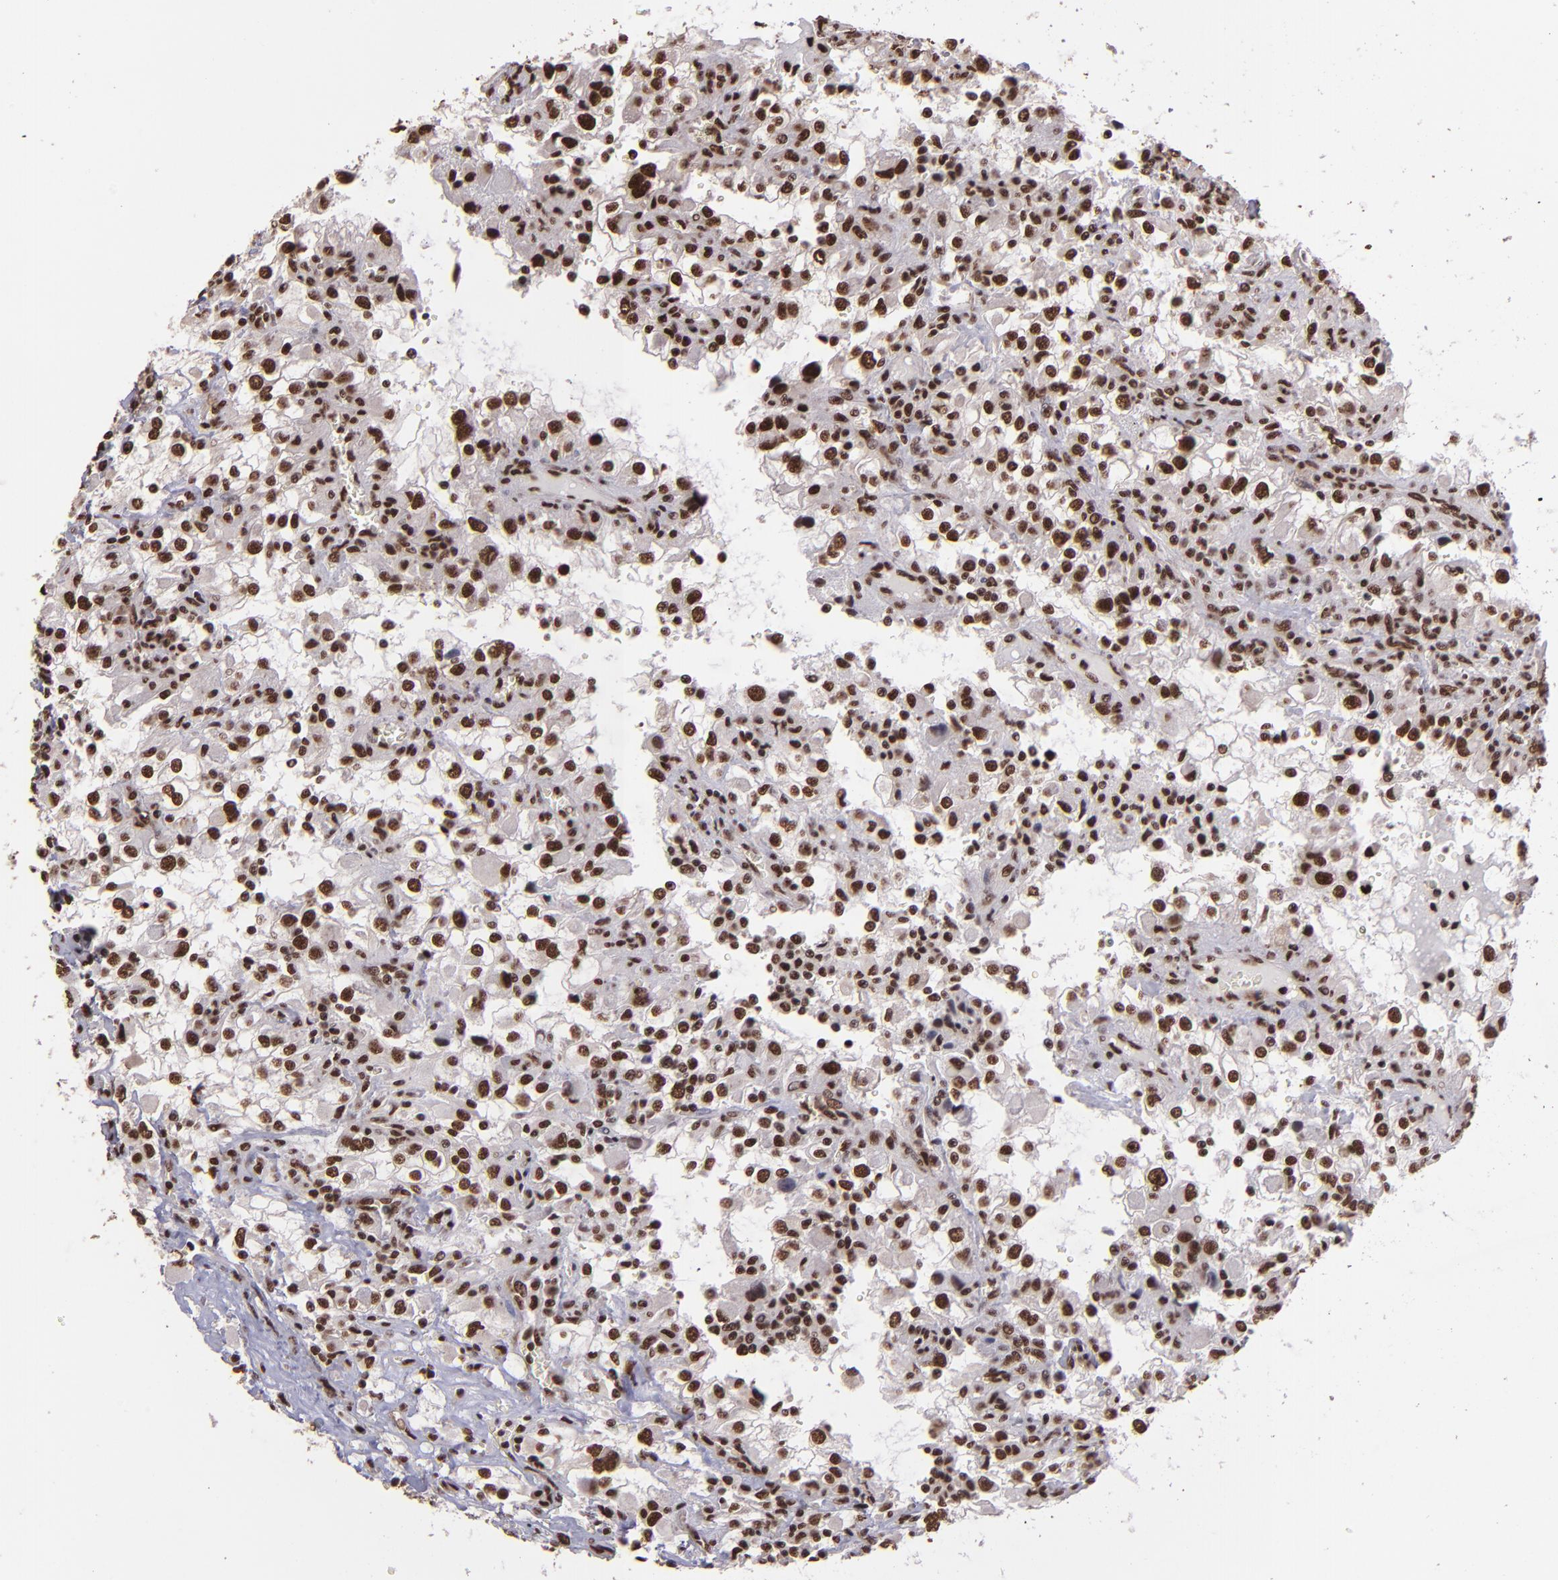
{"staining": {"intensity": "strong", "quantity": ">75%", "location": "nuclear"}, "tissue": "renal cancer", "cell_type": "Tumor cells", "image_type": "cancer", "snomed": [{"axis": "morphology", "description": "Adenocarcinoma, NOS"}, {"axis": "topography", "description": "Kidney"}], "caption": "Renal adenocarcinoma was stained to show a protein in brown. There is high levels of strong nuclear positivity in approximately >75% of tumor cells.", "gene": "PQBP1", "patient": {"sex": "female", "age": 52}}